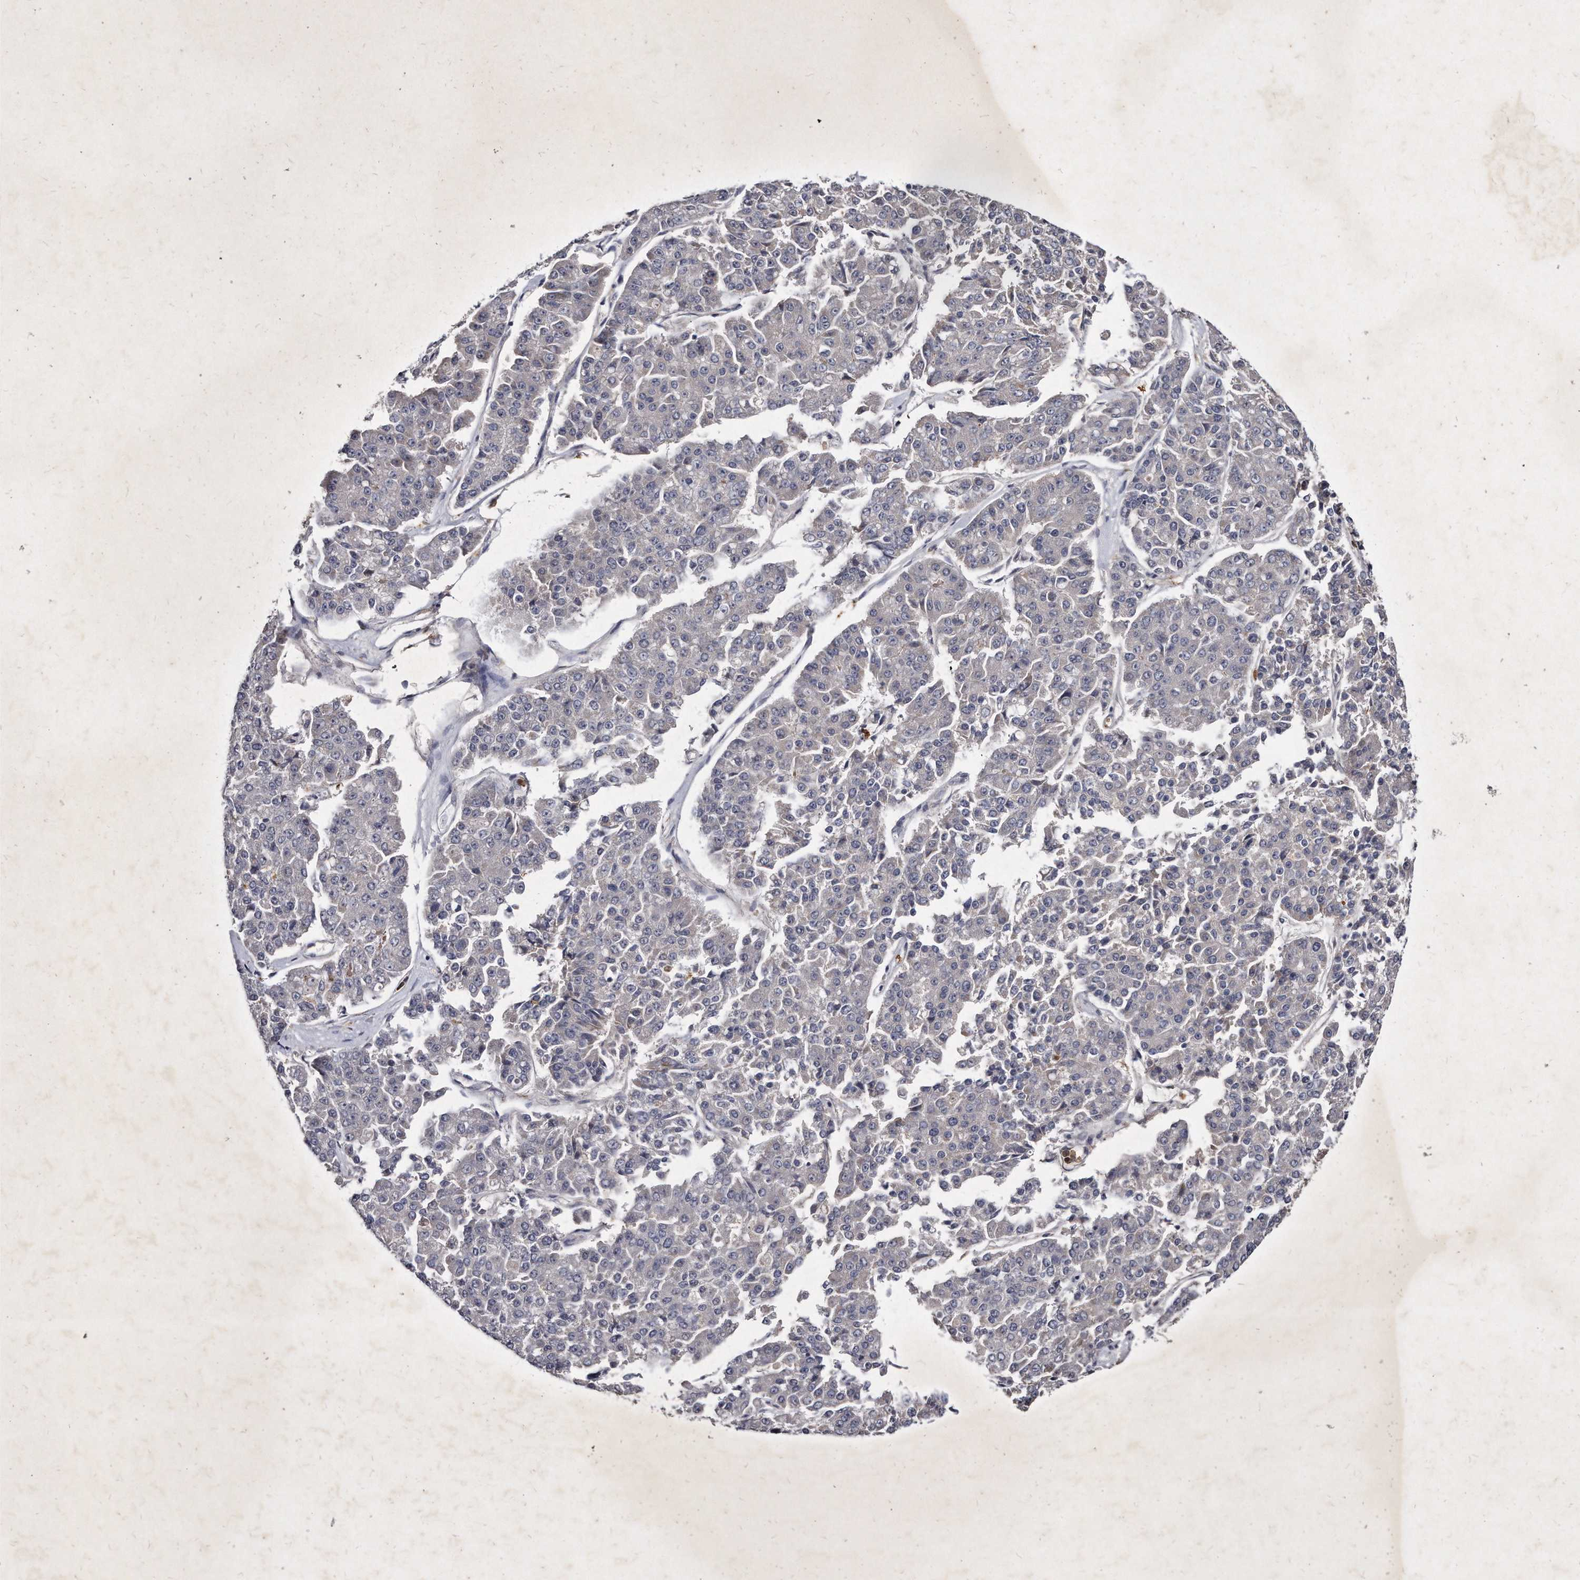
{"staining": {"intensity": "negative", "quantity": "none", "location": "none"}, "tissue": "pancreatic cancer", "cell_type": "Tumor cells", "image_type": "cancer", "snomed": [{"axis": "morphology", "description": "Adenocarcinoma, NOS"}, {"axis": "topography", "description": "Pancreas"}], "caption": "High magnification brightfield microscopy of adenocarcinoma (pancreatic) stained with DAB (3,3'-diaminobenzidine) (brown) and counterstained with hematoxylin (blue): tumor cells show no significant positivity.", "gene": "KLHDC3", "patient": {"sex": "male", "age": 50}}